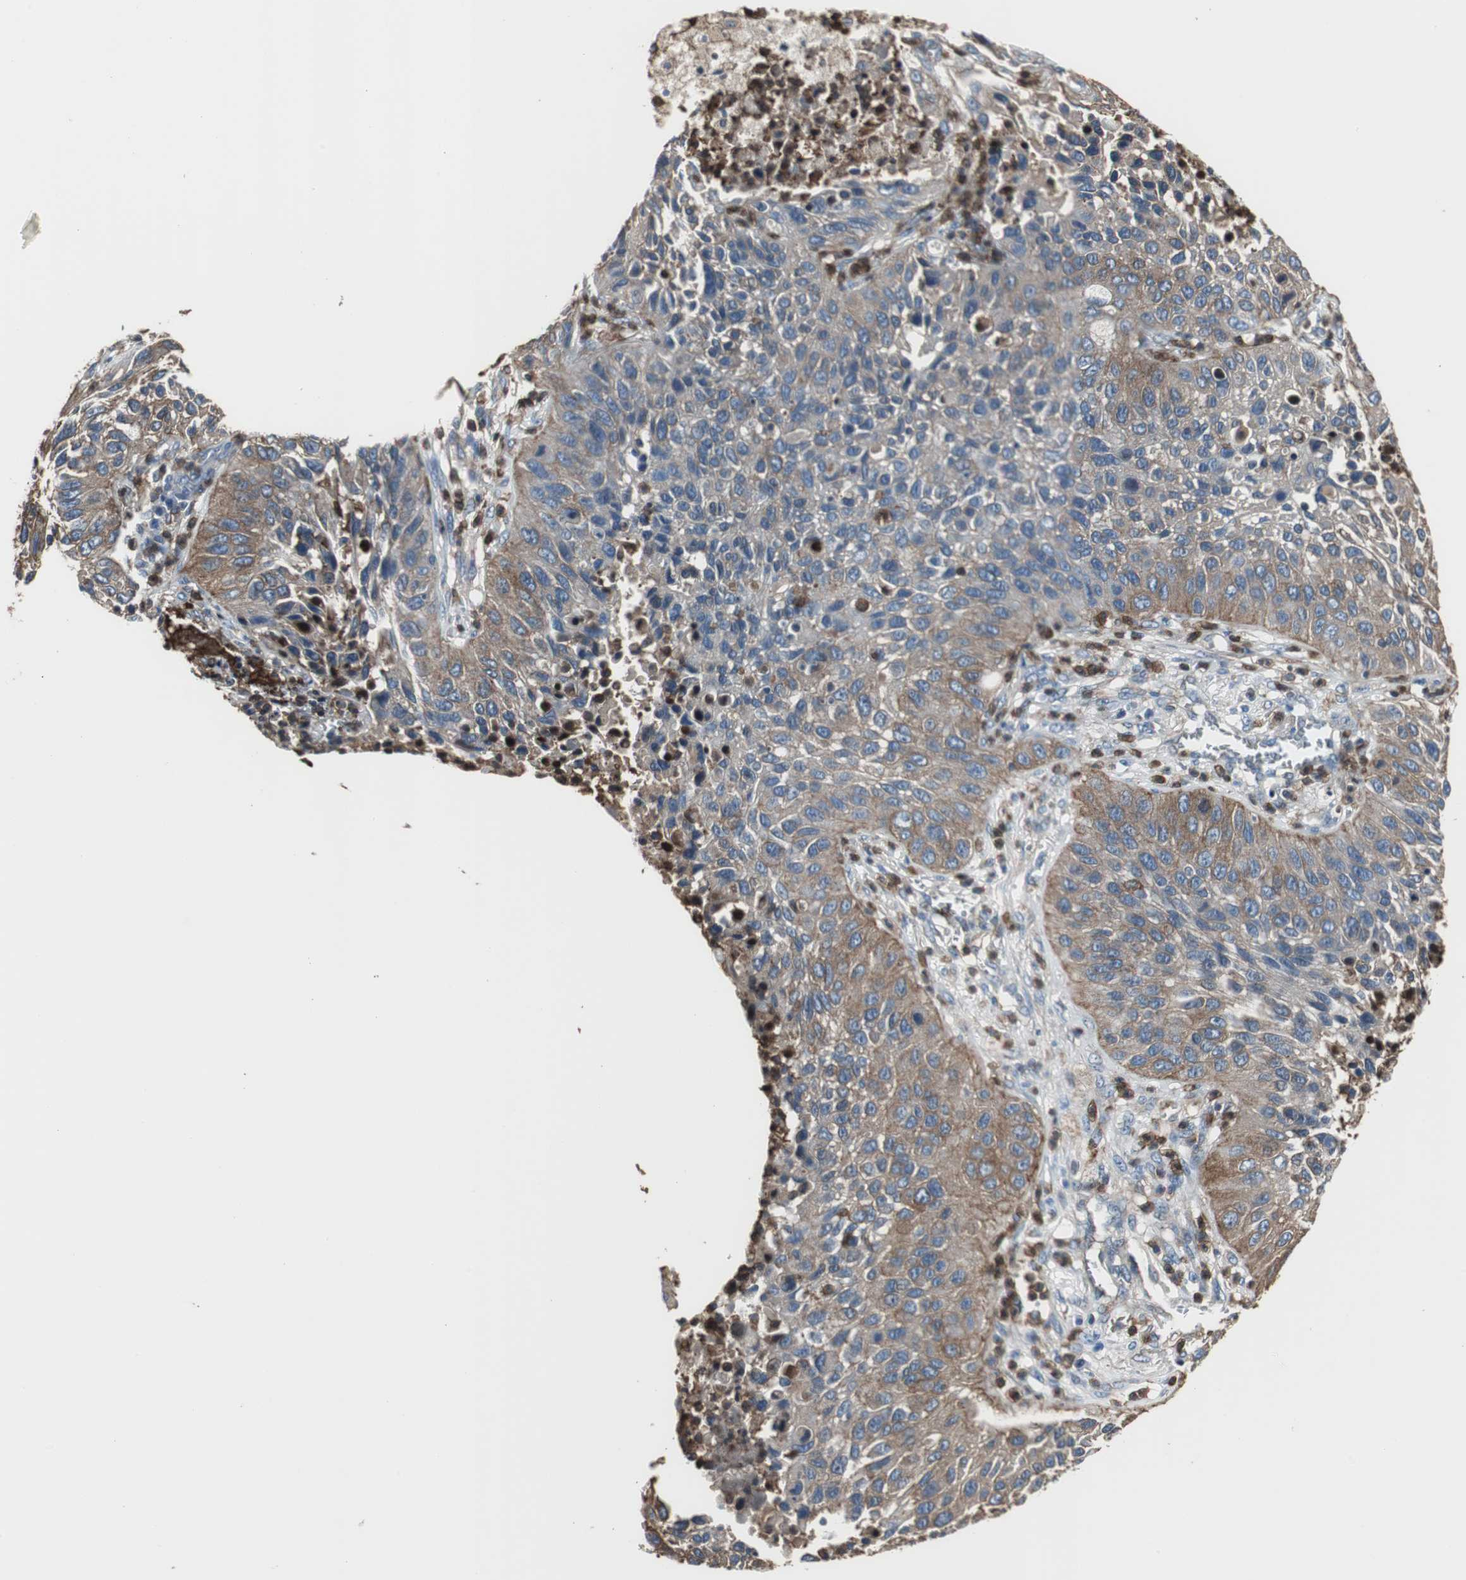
{"staining": {"intensity": "moderate", "quantity": "<25%", "location": "cytoplasmic/membranous"}, "tissue": "lung cancer", "cell_type": "Tumor cells", "image_type": "cancer", "snomed": [{"axis": "morphology", "description": "Squamous cell carcinoma, NOS"}, {"axis": "topography", "description": "Lung"}], "caption": "Lung cancer stained with DAB immunohistochemistry (IHC) exhibits low levels of moderate cytoplasmic/membranous expression in approximately <25% of tumor cells. The staining is performed using DAB (3,3'-diaminobenzidine) brown chromogen to label protein expression. The nuclei are counter-stained blue using hematoxylin.", "gene": "ACTN1", "patient": {"sex": "female", "age": 76}}